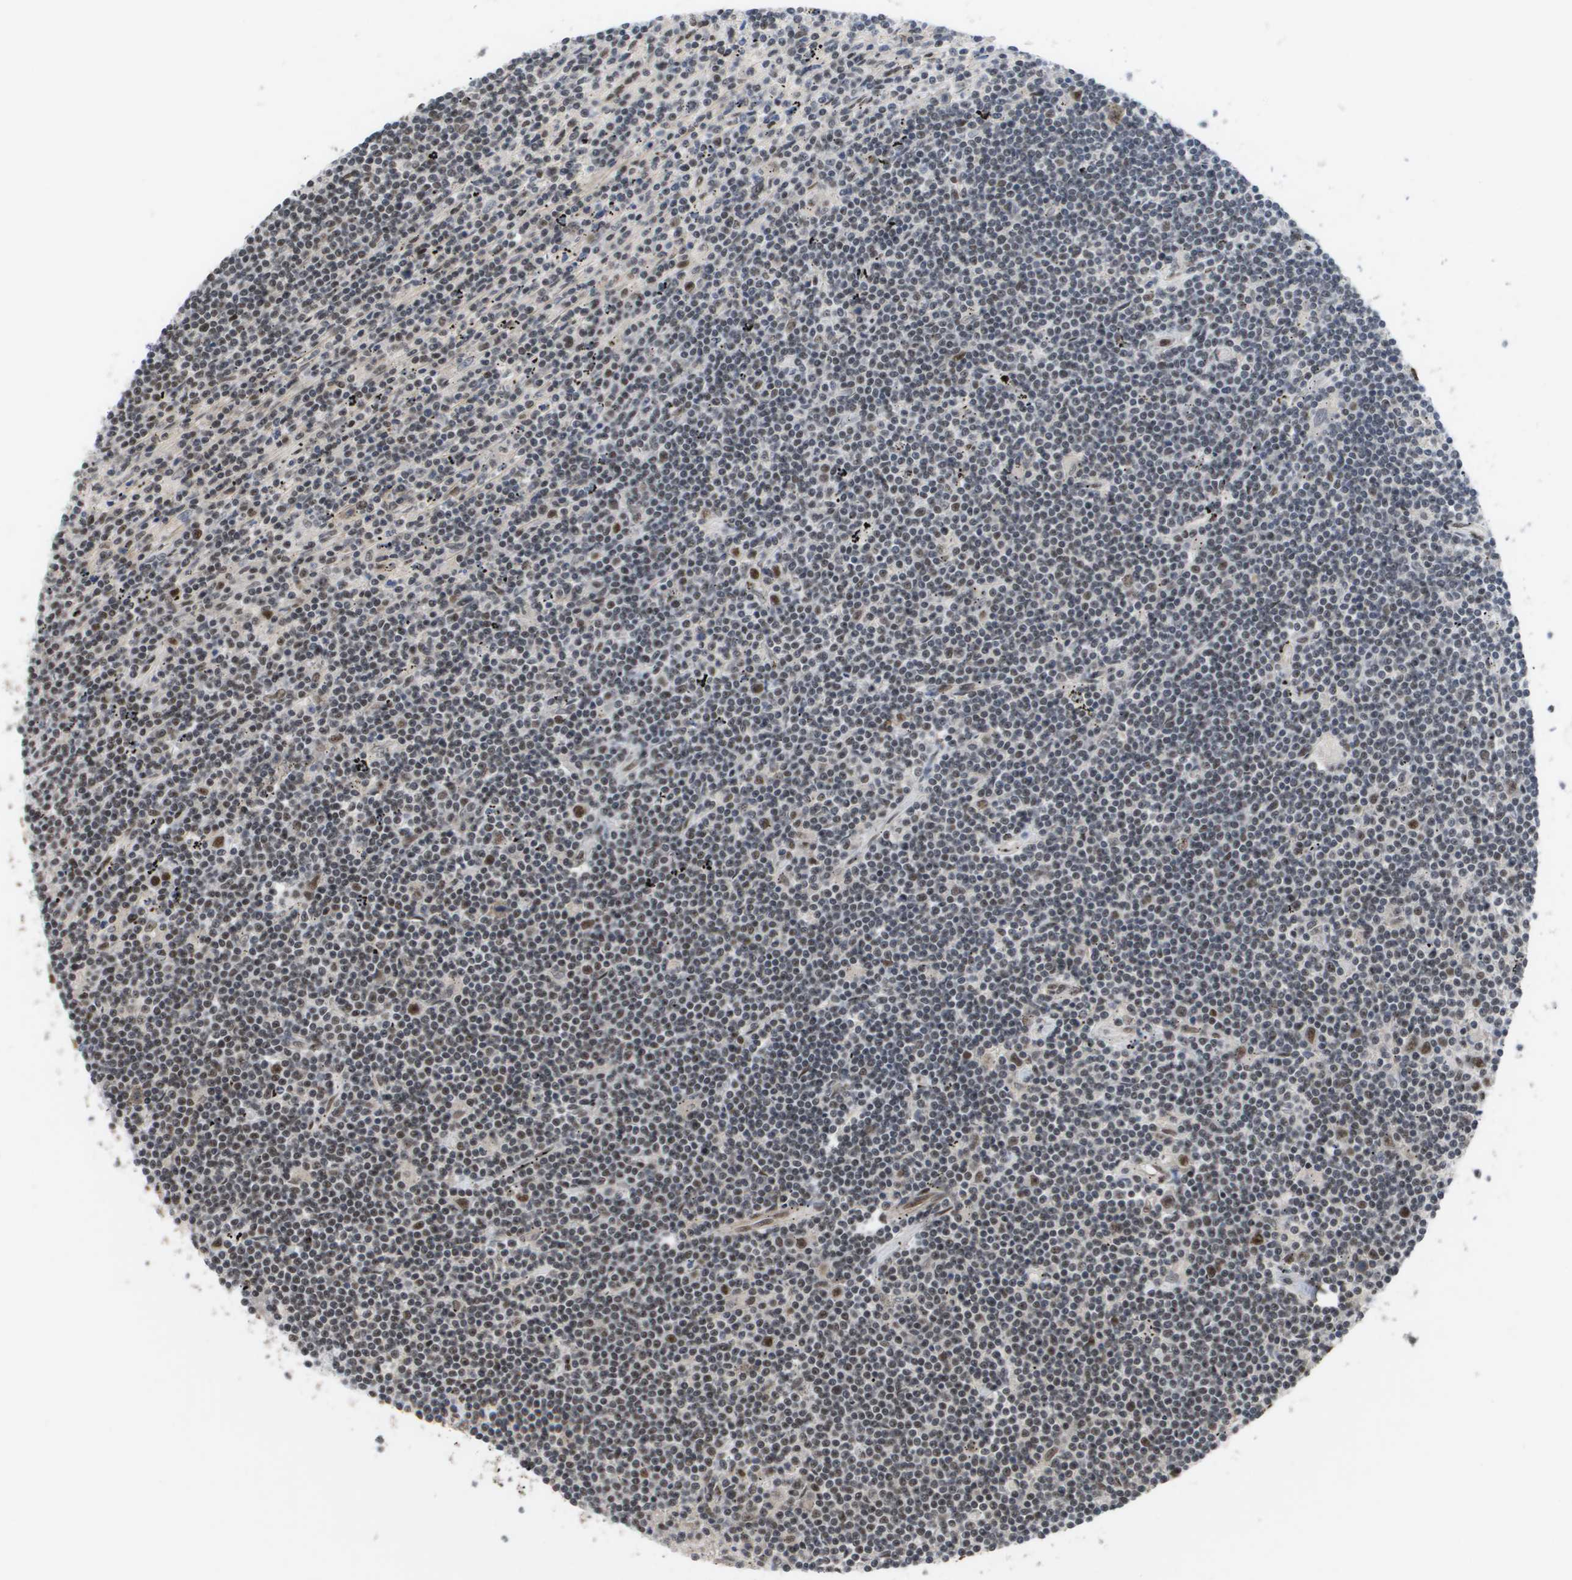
{"staining": {"intensity": "moderate", "quantity": "25%-75%", "location": "nuclear"}, "tissue": "lymphoma", "cell_type": "Tumor cells", "image_type": "cancer", "snomed": [{"axis": "morphology", "description": "Malignant lymphoma, non-Hodgkin's type, Low grade"}, {"axis": "topography", "description": "Spleen"}], "caption": "Human malignant lymphoma, non-Hodgkin's type (low-grade) stained for a protein (brown) reveals moderate nuclear positive staining in about 25%-75% of tumor cells.", "gene": "CDT1", "patient": {"sex": "male", "age": 76}}